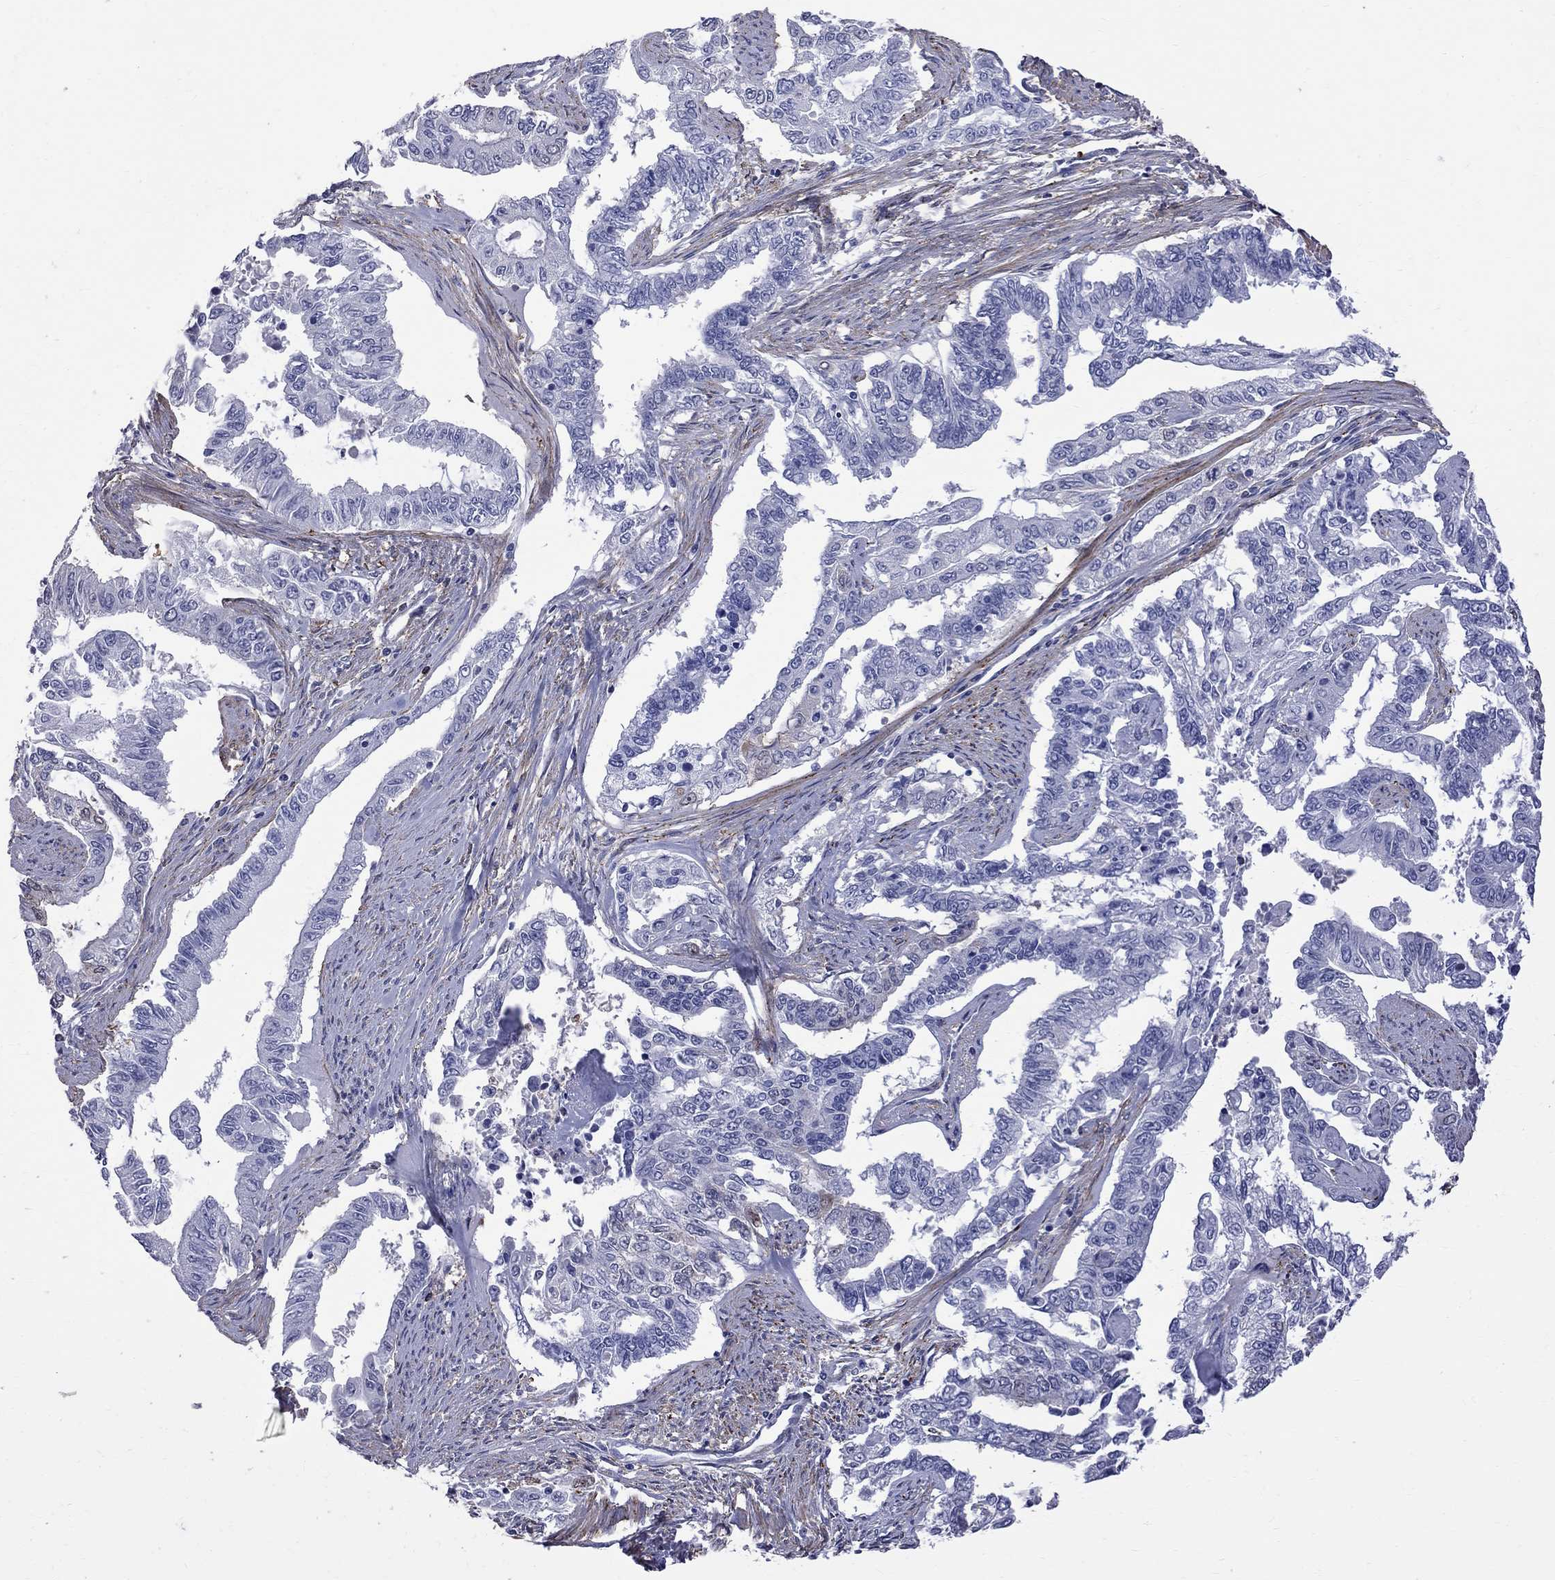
{"staining": {"intensity": "negative", "quantity": "none", "location": "none"}, "tissue": "endometrial cancer", "cell_type": "Tumor cells", "image_type": "cancer", "snomed": [{"axis": "morphology", "description": "Adenocarcinoma, NOS"}, {"axis": "topography", "description": "Uterus"}], "caption": "An image of human endometrial cancer is negative for staining in tumor cells.", "gene": "S100A3", "patient": {"sex": "female", "age": 59}}